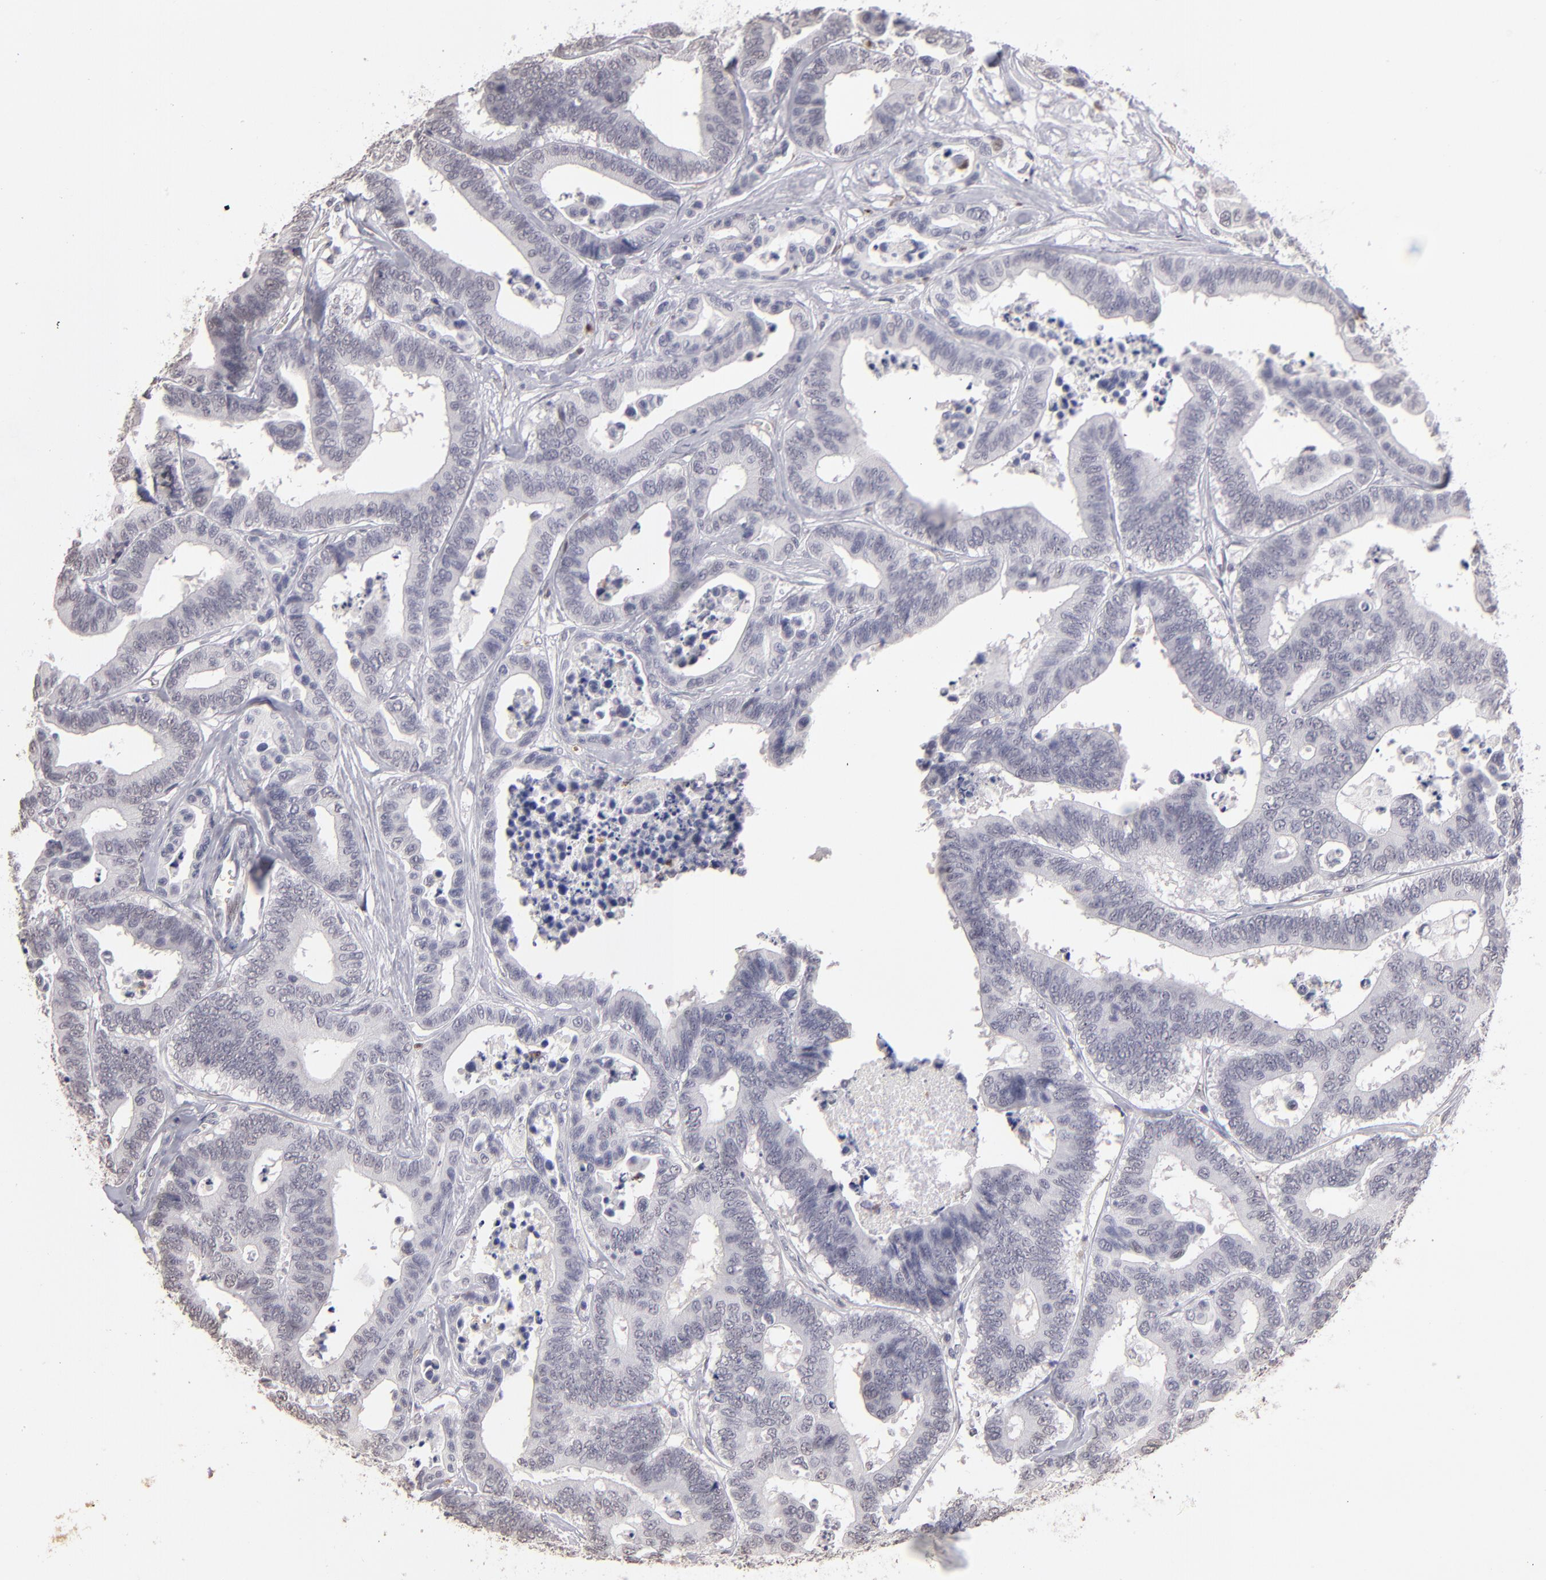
{"staining": {"intensity": "negative", "quantity": "none", "location": "none"}, "tissue": "colorectal cancer", "cell_type": "Tumor cells", "image_type": "cancer", "snomed": [{"axis": "morphology", "description": "Adenocarcinoma, NOS"}, {"axis": "topography", "description": "Colon"}], "caption": "Immunohistochemical staining of human colorectal cancer (adenocarcinoma) demonstrates no significant positivity in tumor cells.", "gene": "MGAM", "patient": {"sex": "male", "age": 82}}